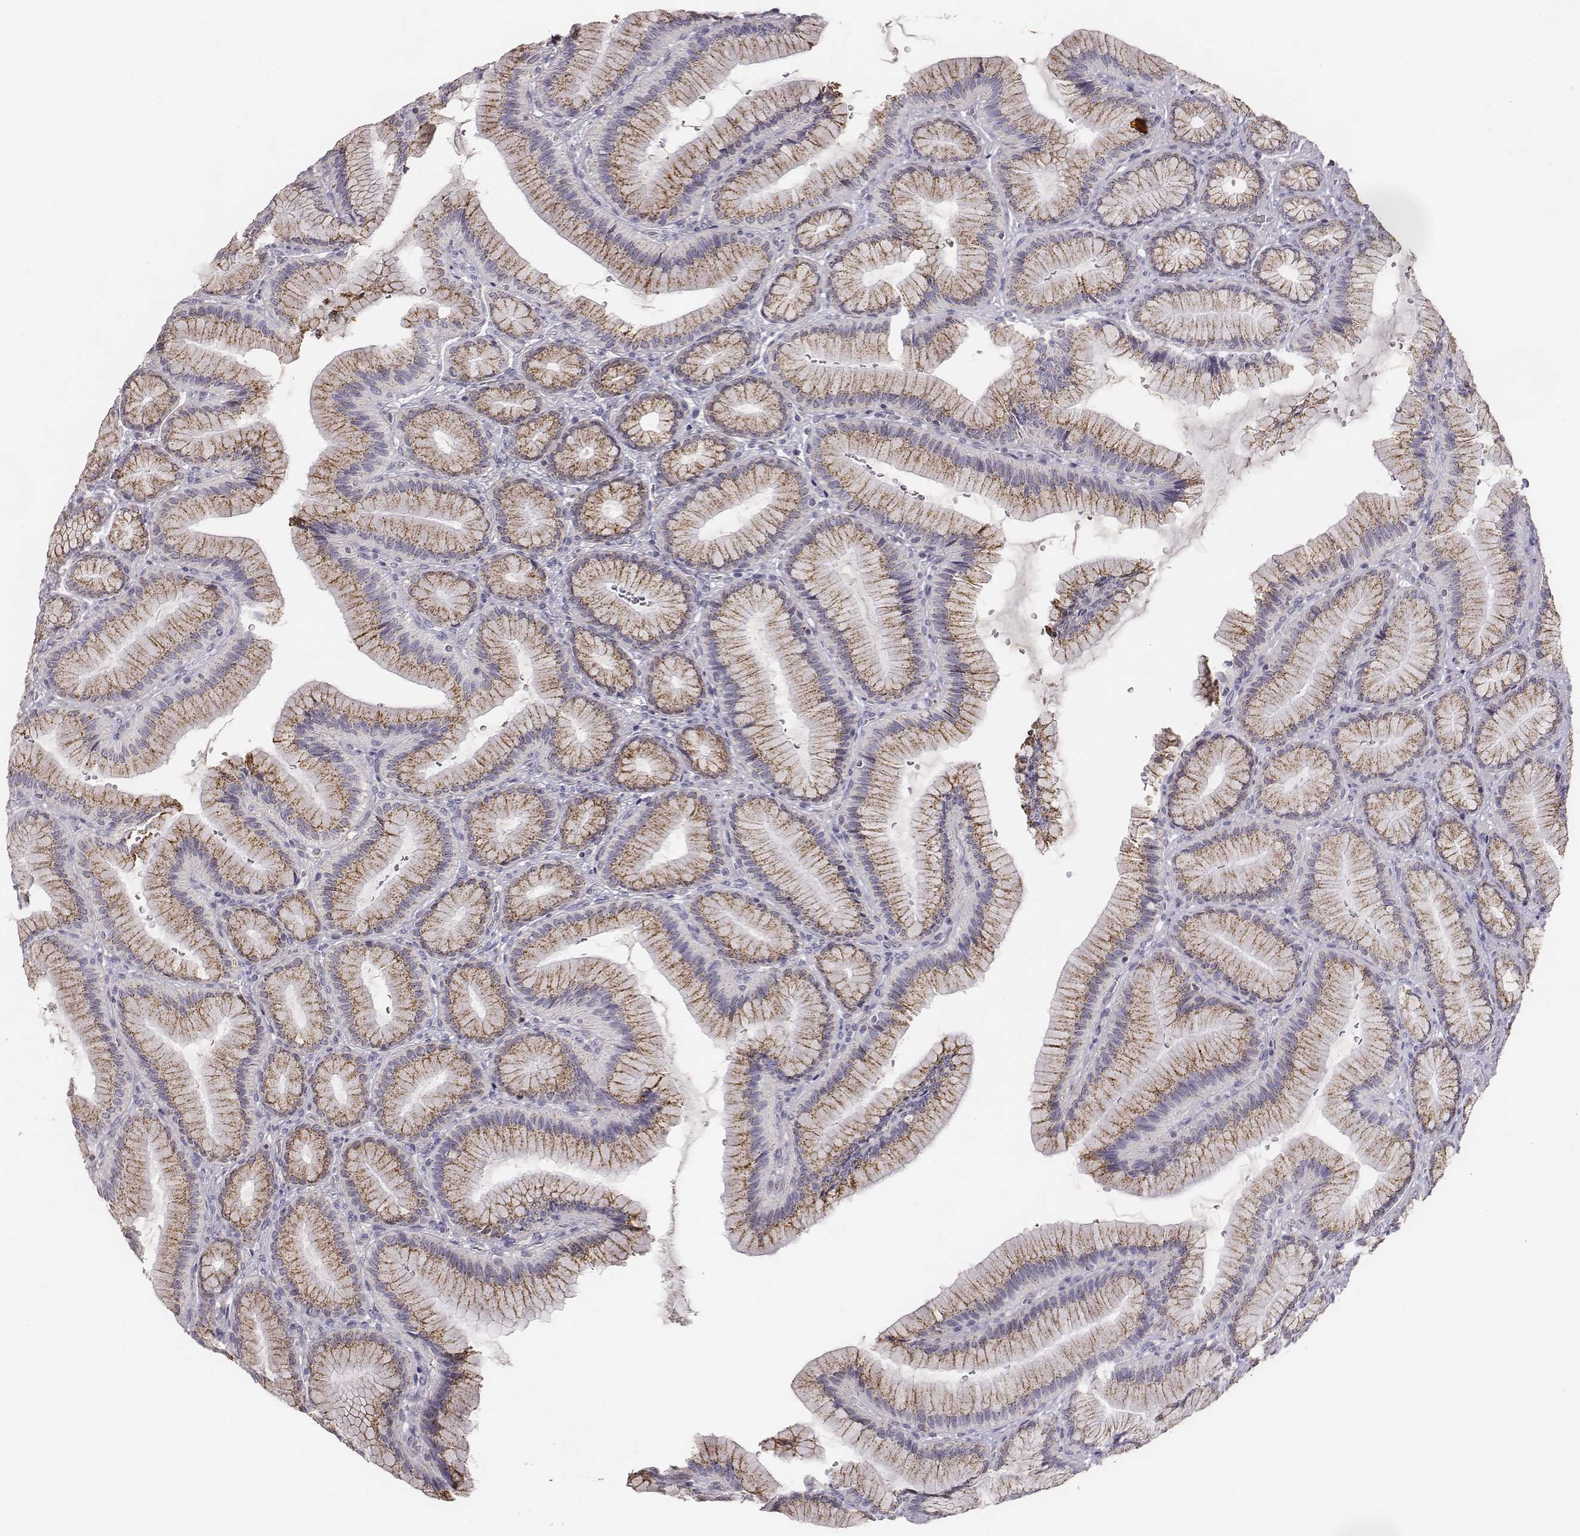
{"staining": {"intensity": "moderate", "quantity": ">75%", "location": "cytoplasmic/membranous"}, "tissue": "stomach", "cell_type": "Glandular cells", "image_type": "normal", "snomed": [{"axis": "morphology", "description": "Normal tissue, NOS"}, {"axis": "morphology", "description": "Adenocarcinoma, NOS"}, {"axis": "morphology", "description": "Adenocarcinoma, High grade"}, {"axis": "topography", "description": "Stomach, upper"}, {"axis": "topography", "description": "Stomach"}], "caption": "This histopathology image displays IHC staining of benign stomach, with medium moderate cytoplasmic/membranous expression in approximately >75% of glandular cells.", "gene": "ABCD3", "patient": {"sex": "female", "age": 65}}